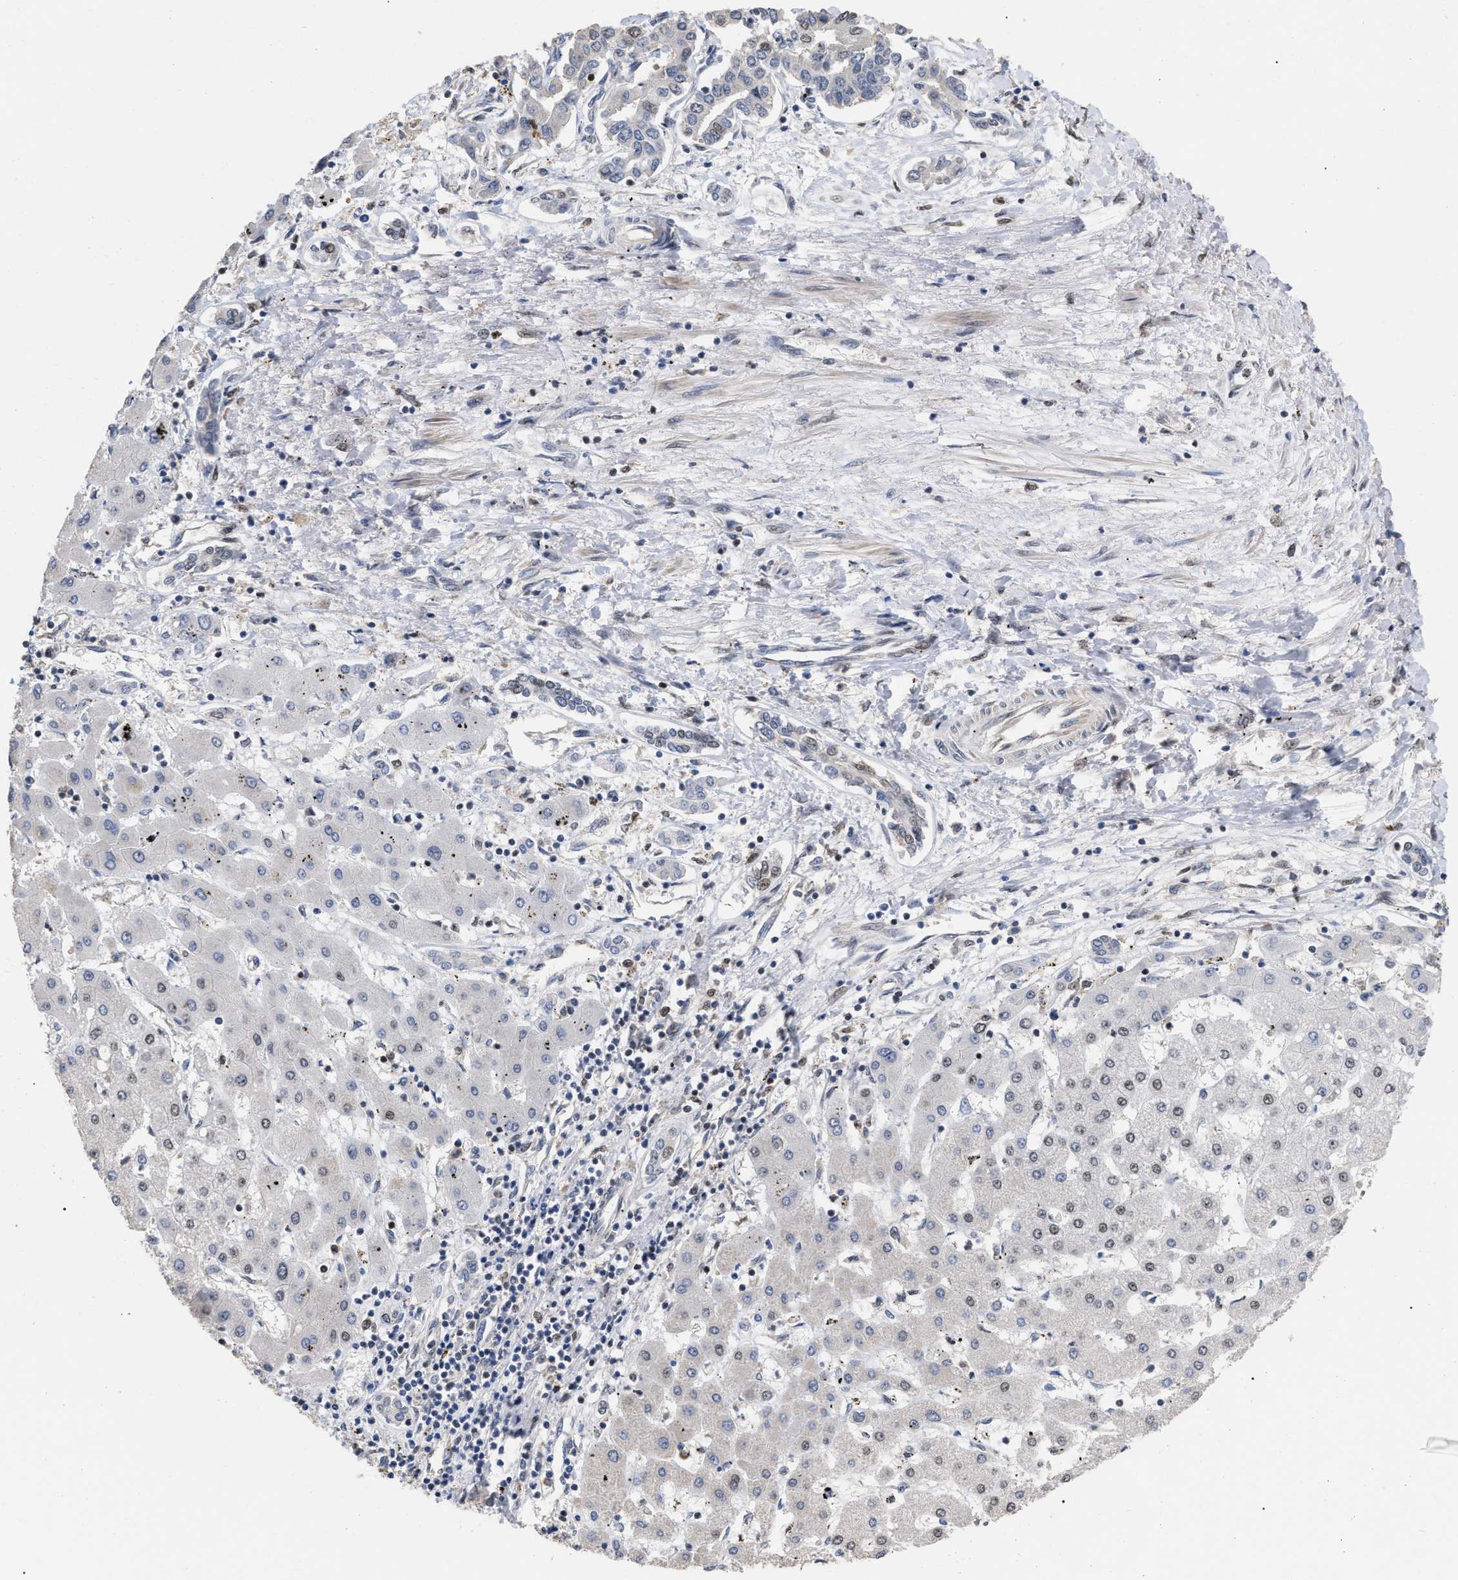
{"staining": {"intensity": "negative", "quantity": "none", "location": "none"}, "tissue": "liver cancer", "cell_type": "Tumor cells", "image_type": "cancer", "snomed": [{"axis": "morphology", "description": "Cholangiocarcinoma"}, {"axis": "topography", "description": "Liver"}], "caption": "IHC micrograph of human liver cholangiocarcinoma stained for a protein (brown), which demonstrates no staining in tumor cells. (DAB immunohistochemistry visualized using brightfield microscopy, high magnification).", "gene": "JAZF1", "patient": {"sex": "male", "age": 59}}